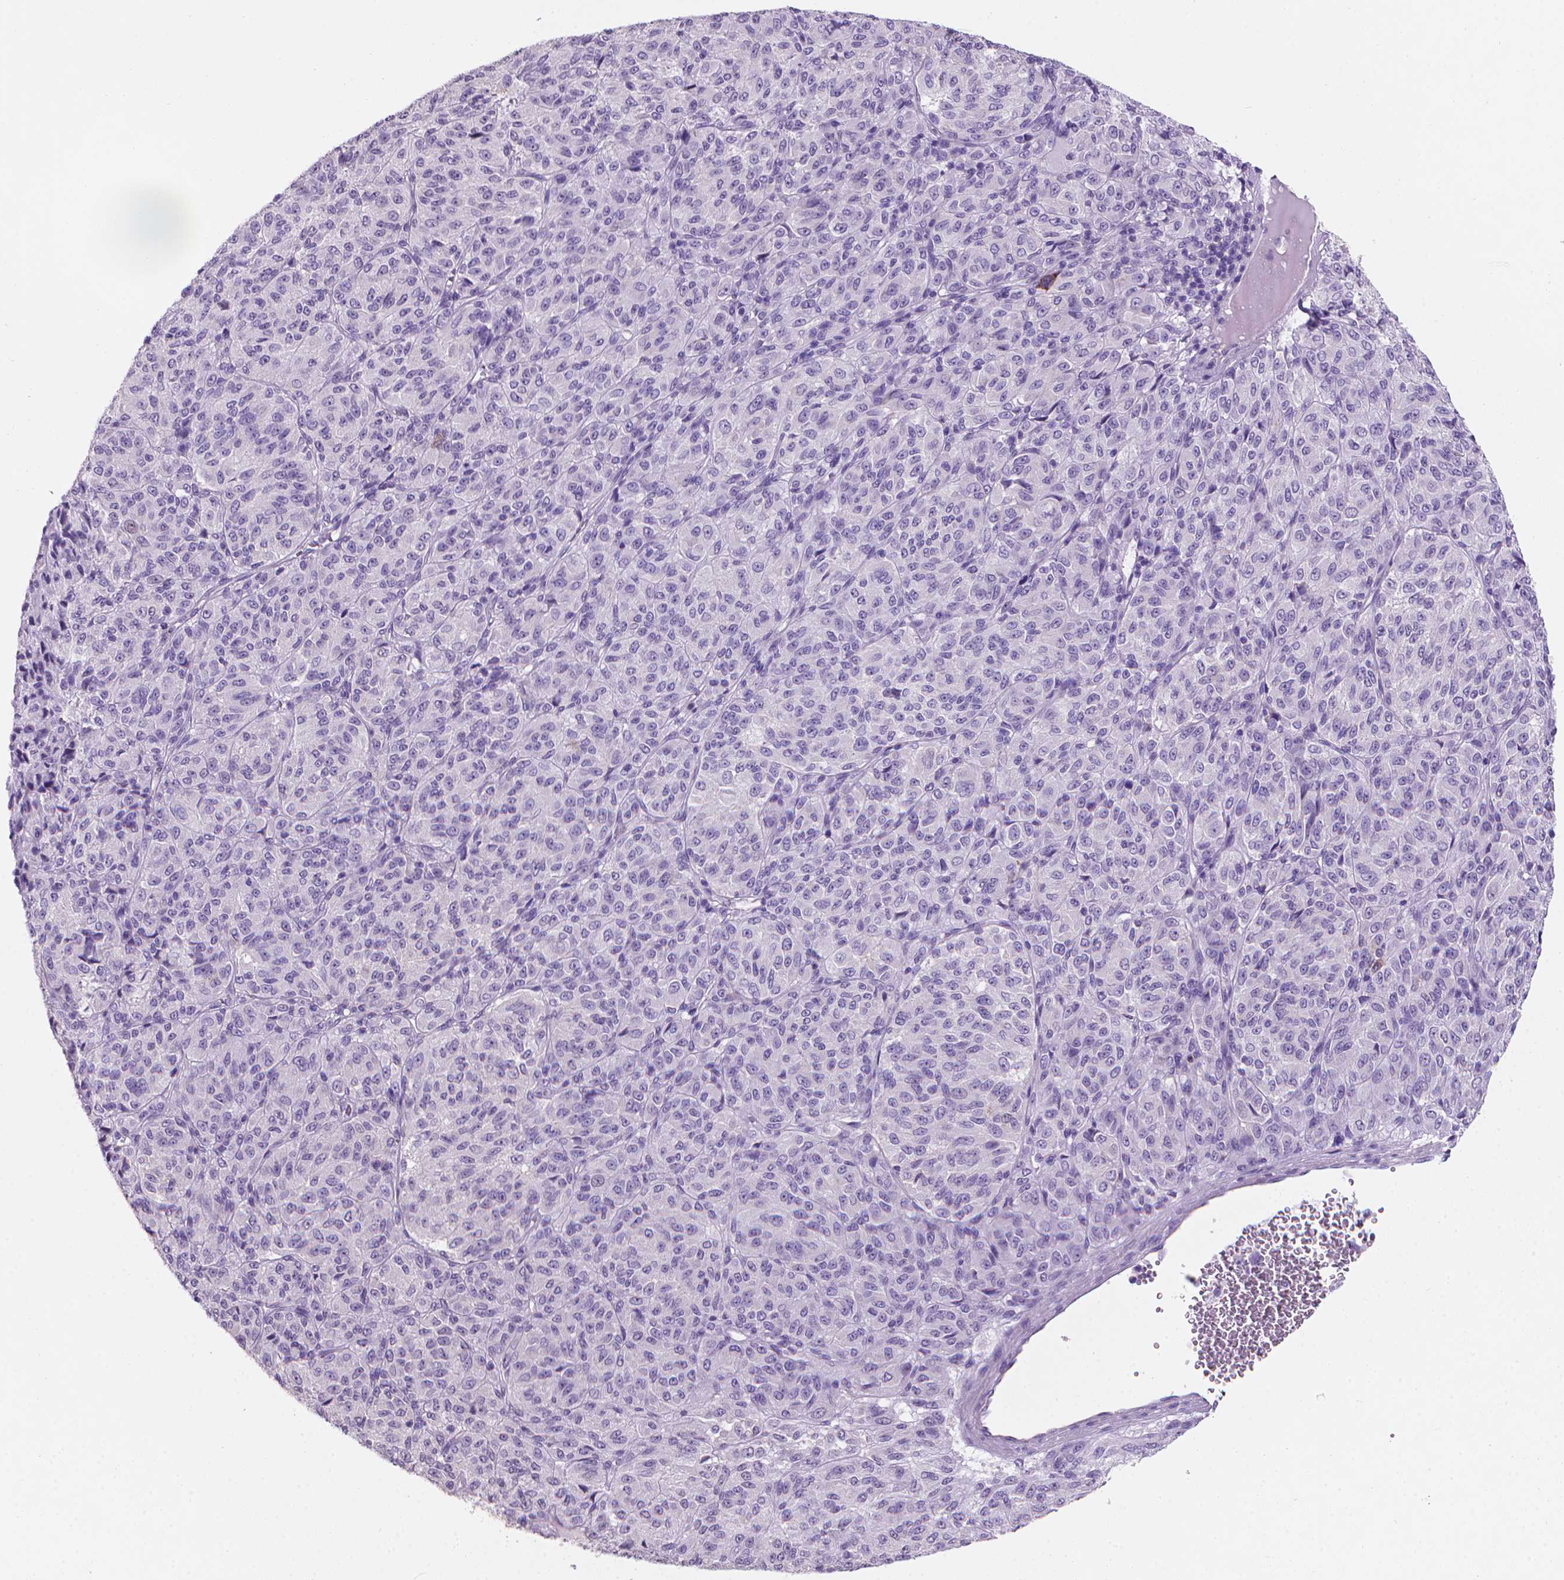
{"staining": {"intensity": "negative", "quantity": "none", "location": "none"}, "tissue": "melanoma", "cell_type": "Tumor cells", "image_type": "cancer", "snomed": [{"axis": "morphology", "description": "Malignant melanoma, Metastatic site"}, {"axis": "topography", "description": "Brain"}], "caption": "Micrograph shows no significant protein expression in tumor cells of melanoma.", "gene": "MUC1", "patient": {"sex": "female", "age": 56}}